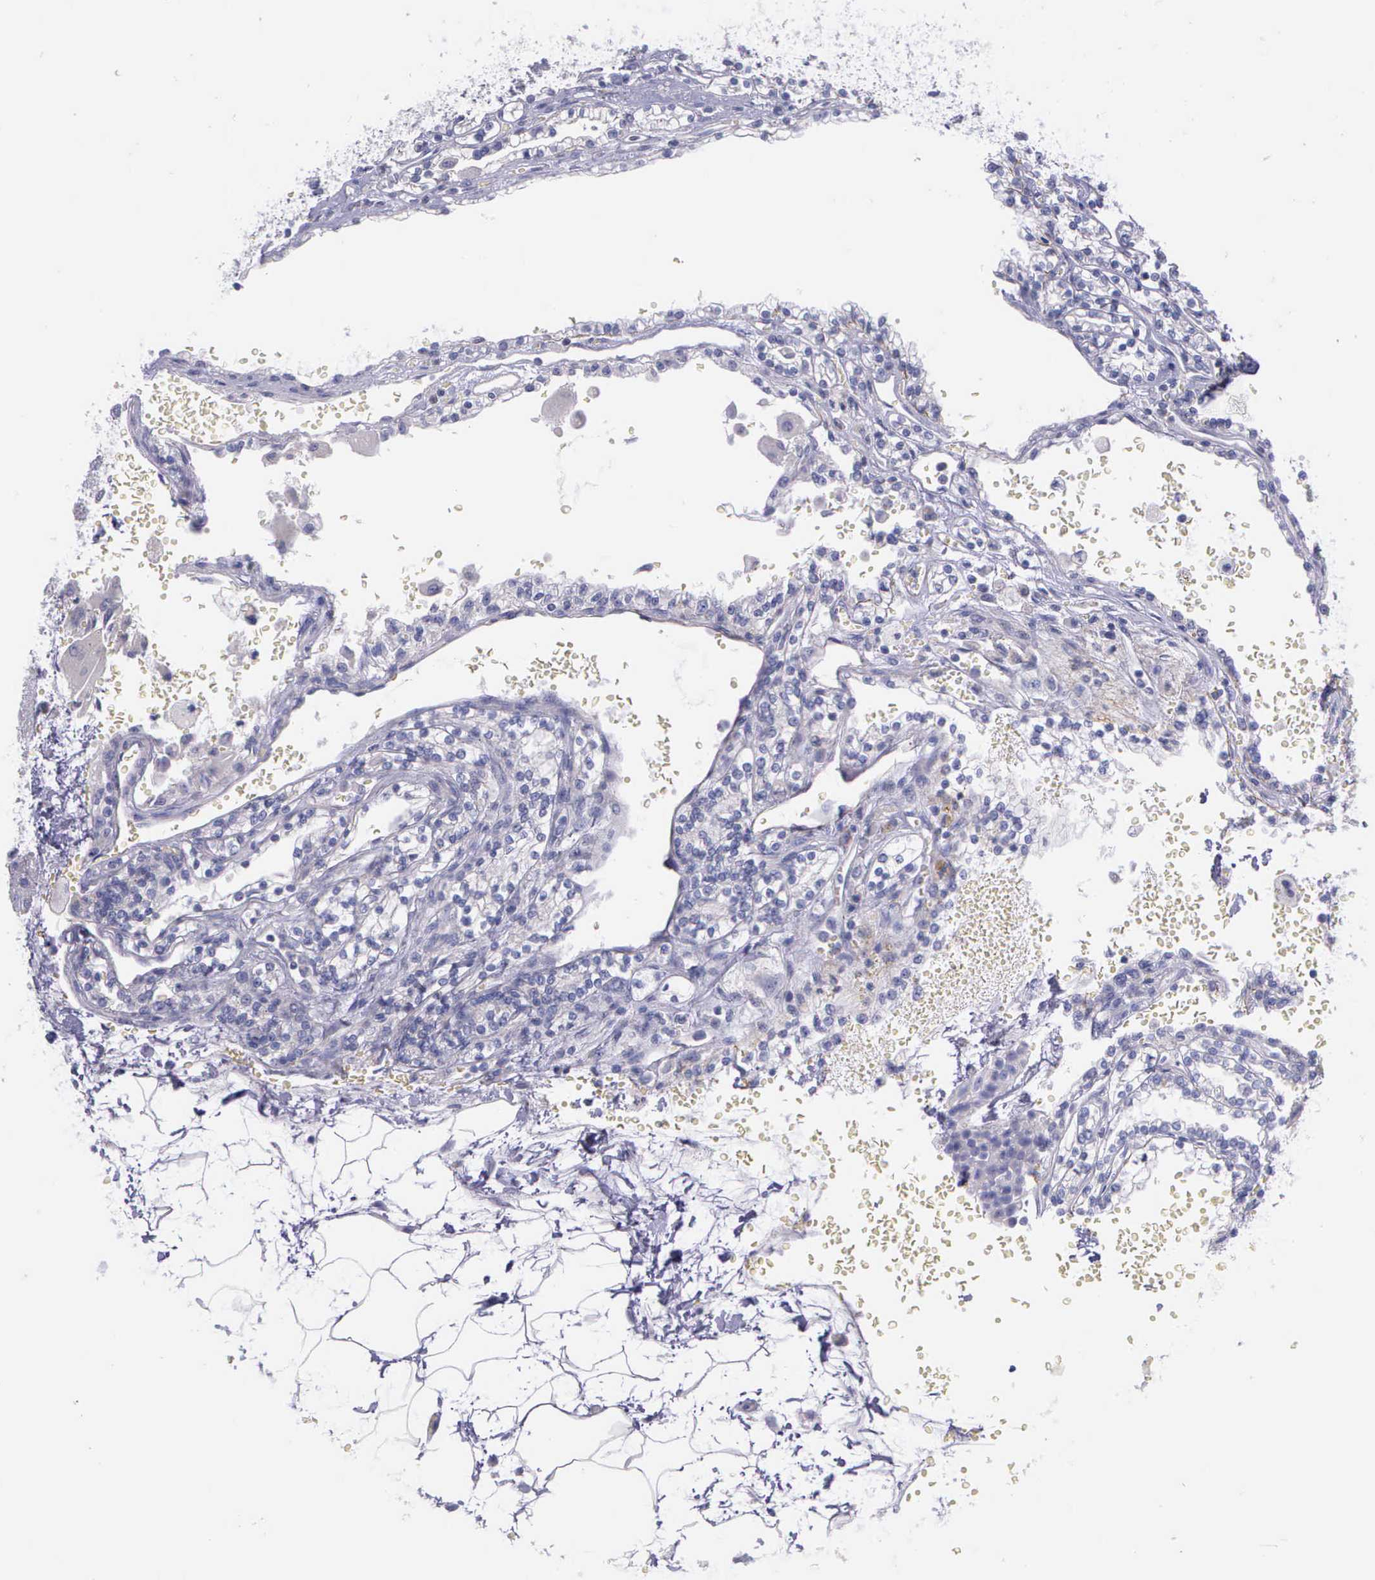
{"staining": {"intensity": "negative", "quantity": "none", "location": "none"}, "tissue": "renal cancer", "cell_type": "Tumor cells", "image_type": "cancer", "snomed": [{"axis": "morphology", "description": "Adenocarcinoma, NOS"}, {"axis": "topography", "description": "Kidney"}], "caption": "This photomicrograph is of renal cancer (adenocarcinoma) stained with immunohistochemistry to label a protein in brown with the nuclei are counter-stained blue. There is no positivity in tumor cells. Brightfield microscopy of IHC stained with DAB (3,3'-diaminobenzidine) (brown) and hematoxylin (blue), captured at high magnification.", "gene": "THSD7A", "patient": {"sex": "female", "age": 56}}